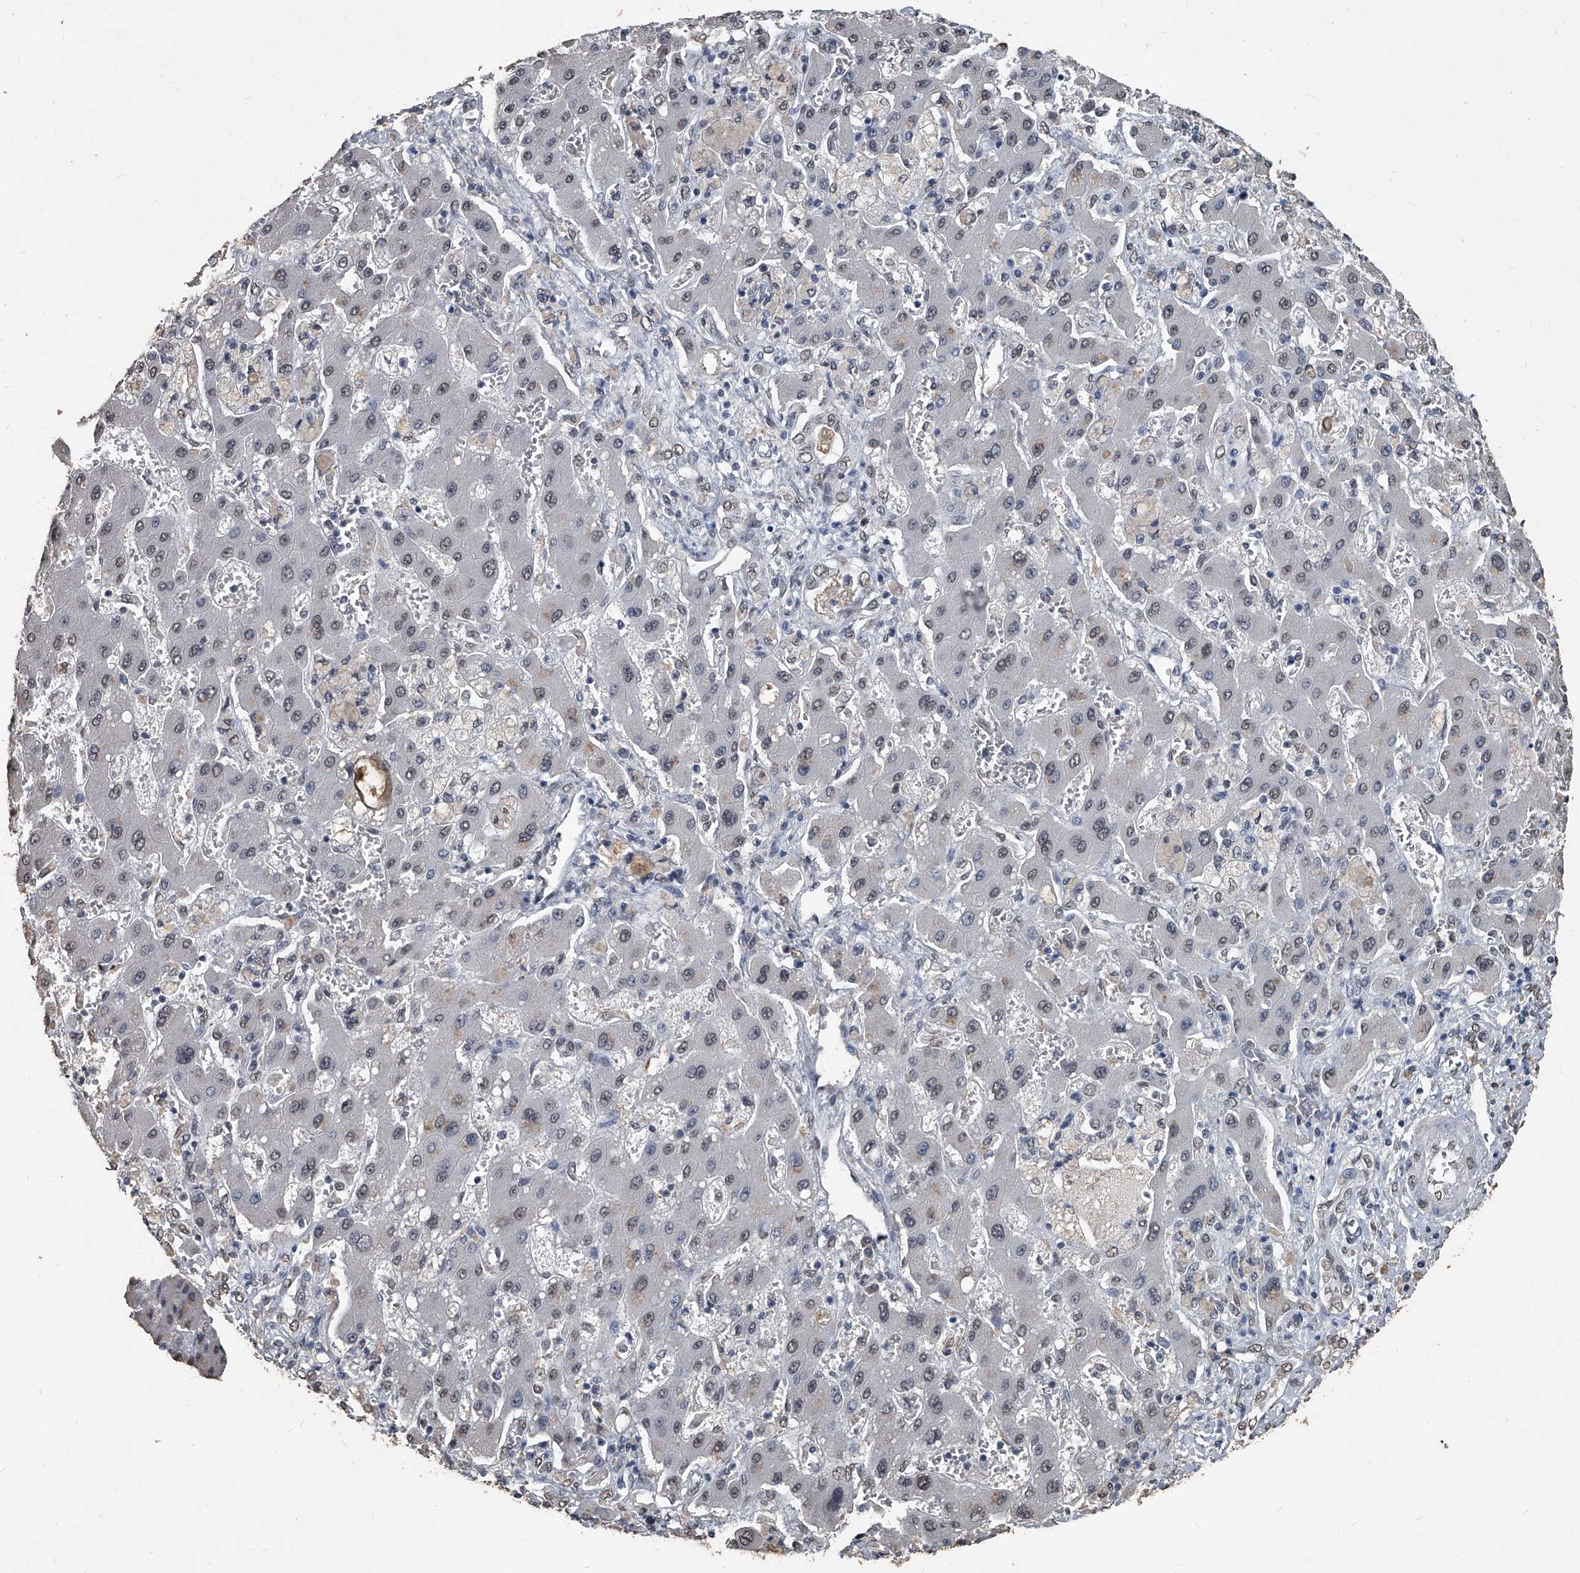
{"staining": {"intensity": "weak", "quantity": "<25%", "location": "nuclear"}, "tissue": "liver cancer", "cell_type": "Tumor cells", "image_type": "cancer", "snomed": [{"axis": "morphology", "description": "Cholangiocarcinoma"}, {"axis": "topography", "description": "Liver"}], "caption": "Image shows no significant protein staining in tumor cells of liver cancer (cholangiocarcinoma).", "gene": "MATR3", "patient": {"sex": "male", "age": 50}}